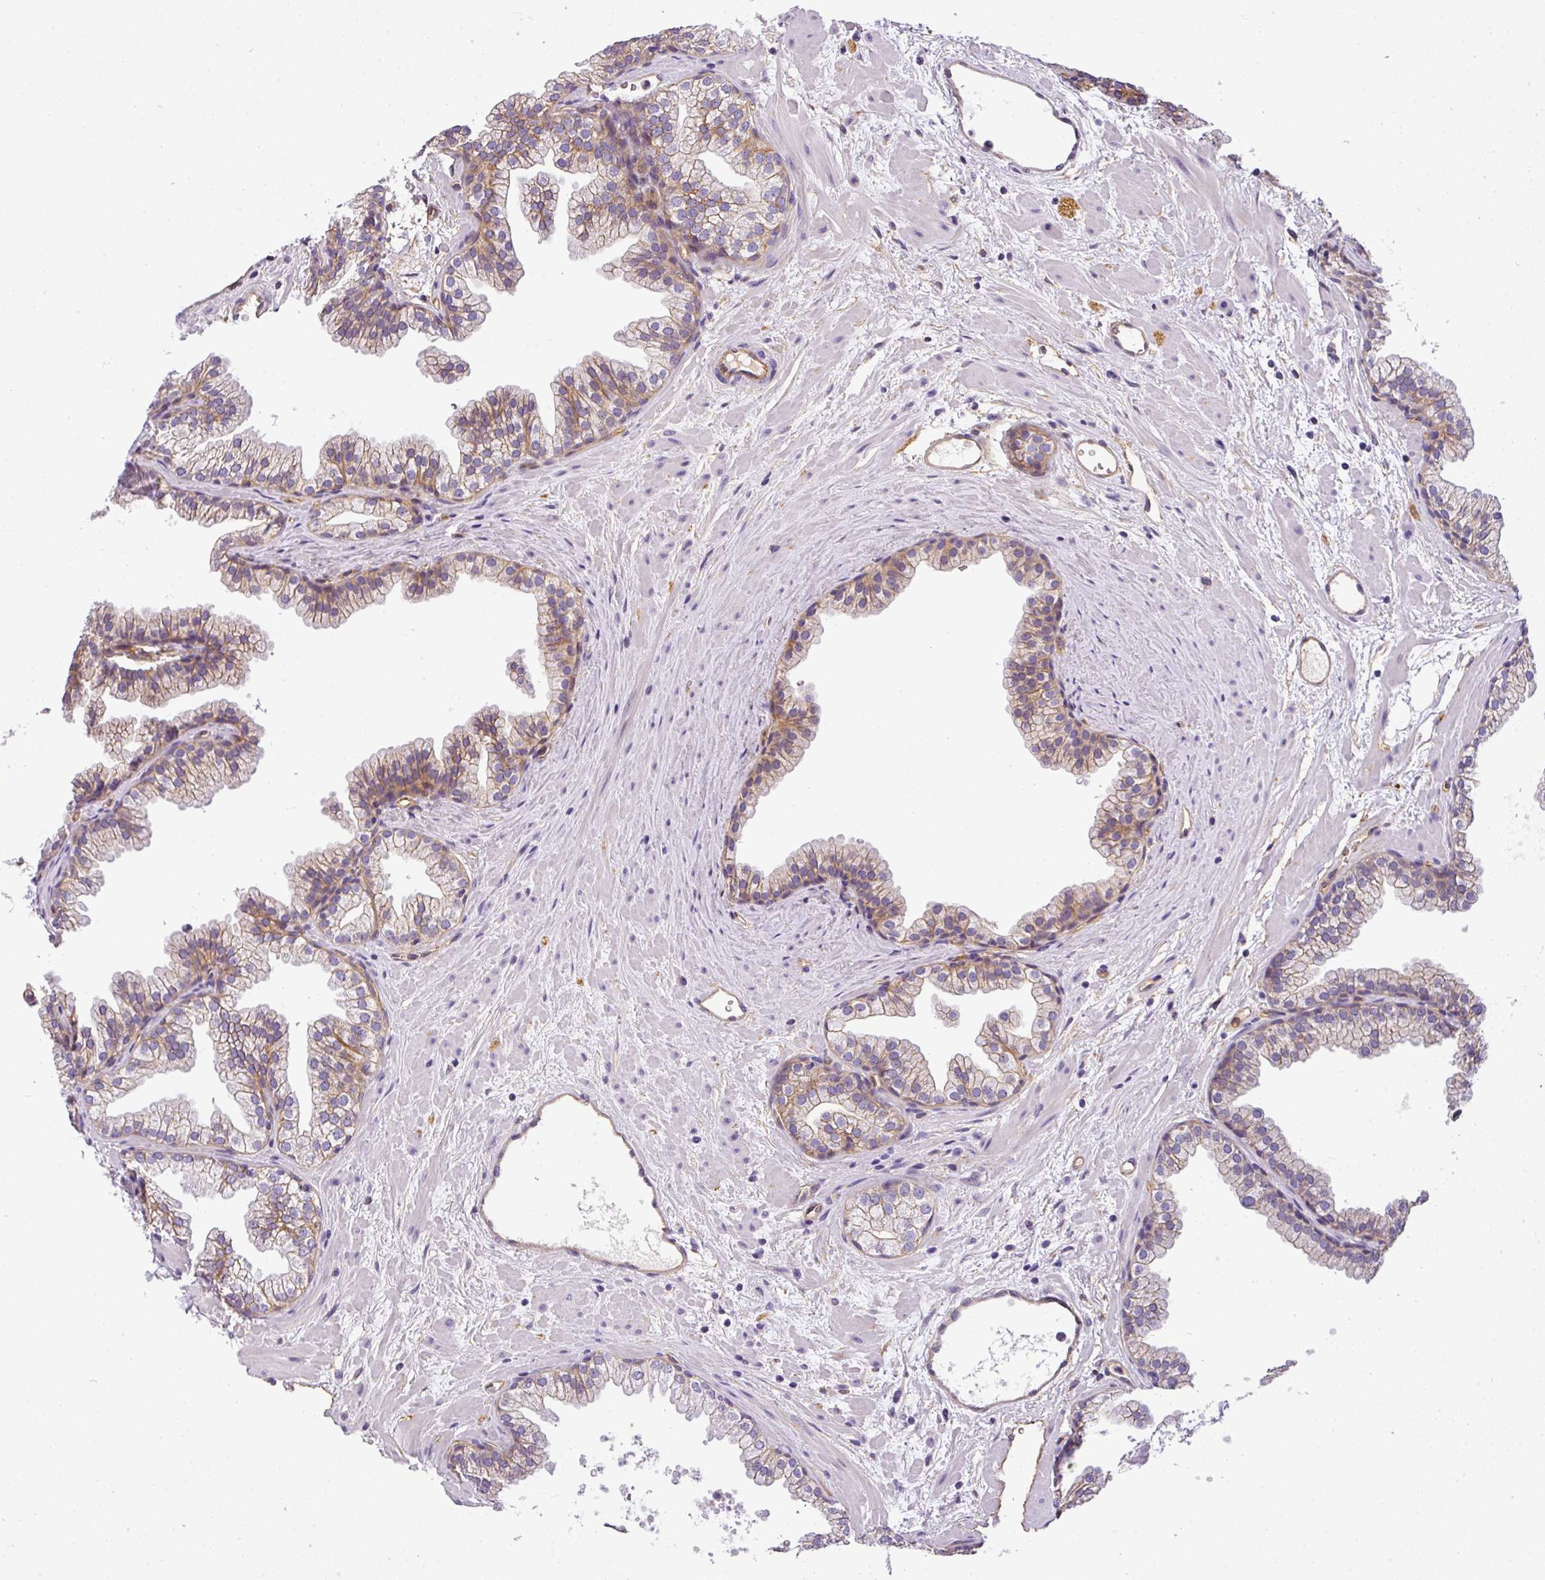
{"staining": {"intensity": "moderate", "quantity": "25%-75%", "location": "cytoplasmic/membranous"}, "tissue": "prostate", "cell_type": "Glandular cells", "image_type": "normal", "snomed": [{"axis": "morphology", "description": "Normal tissue, NOS"}, {"axis": "topography", "description": "Prostate"}], "caption": "High-power microscopy captured an IHC histopathology image of benign prostate, revealing moderate cytoplasmic/membranous positivity in about 25%-75% of glandular cells.", "gene": "OR11H4", "patient": {"sex": "male", "age": 37}}